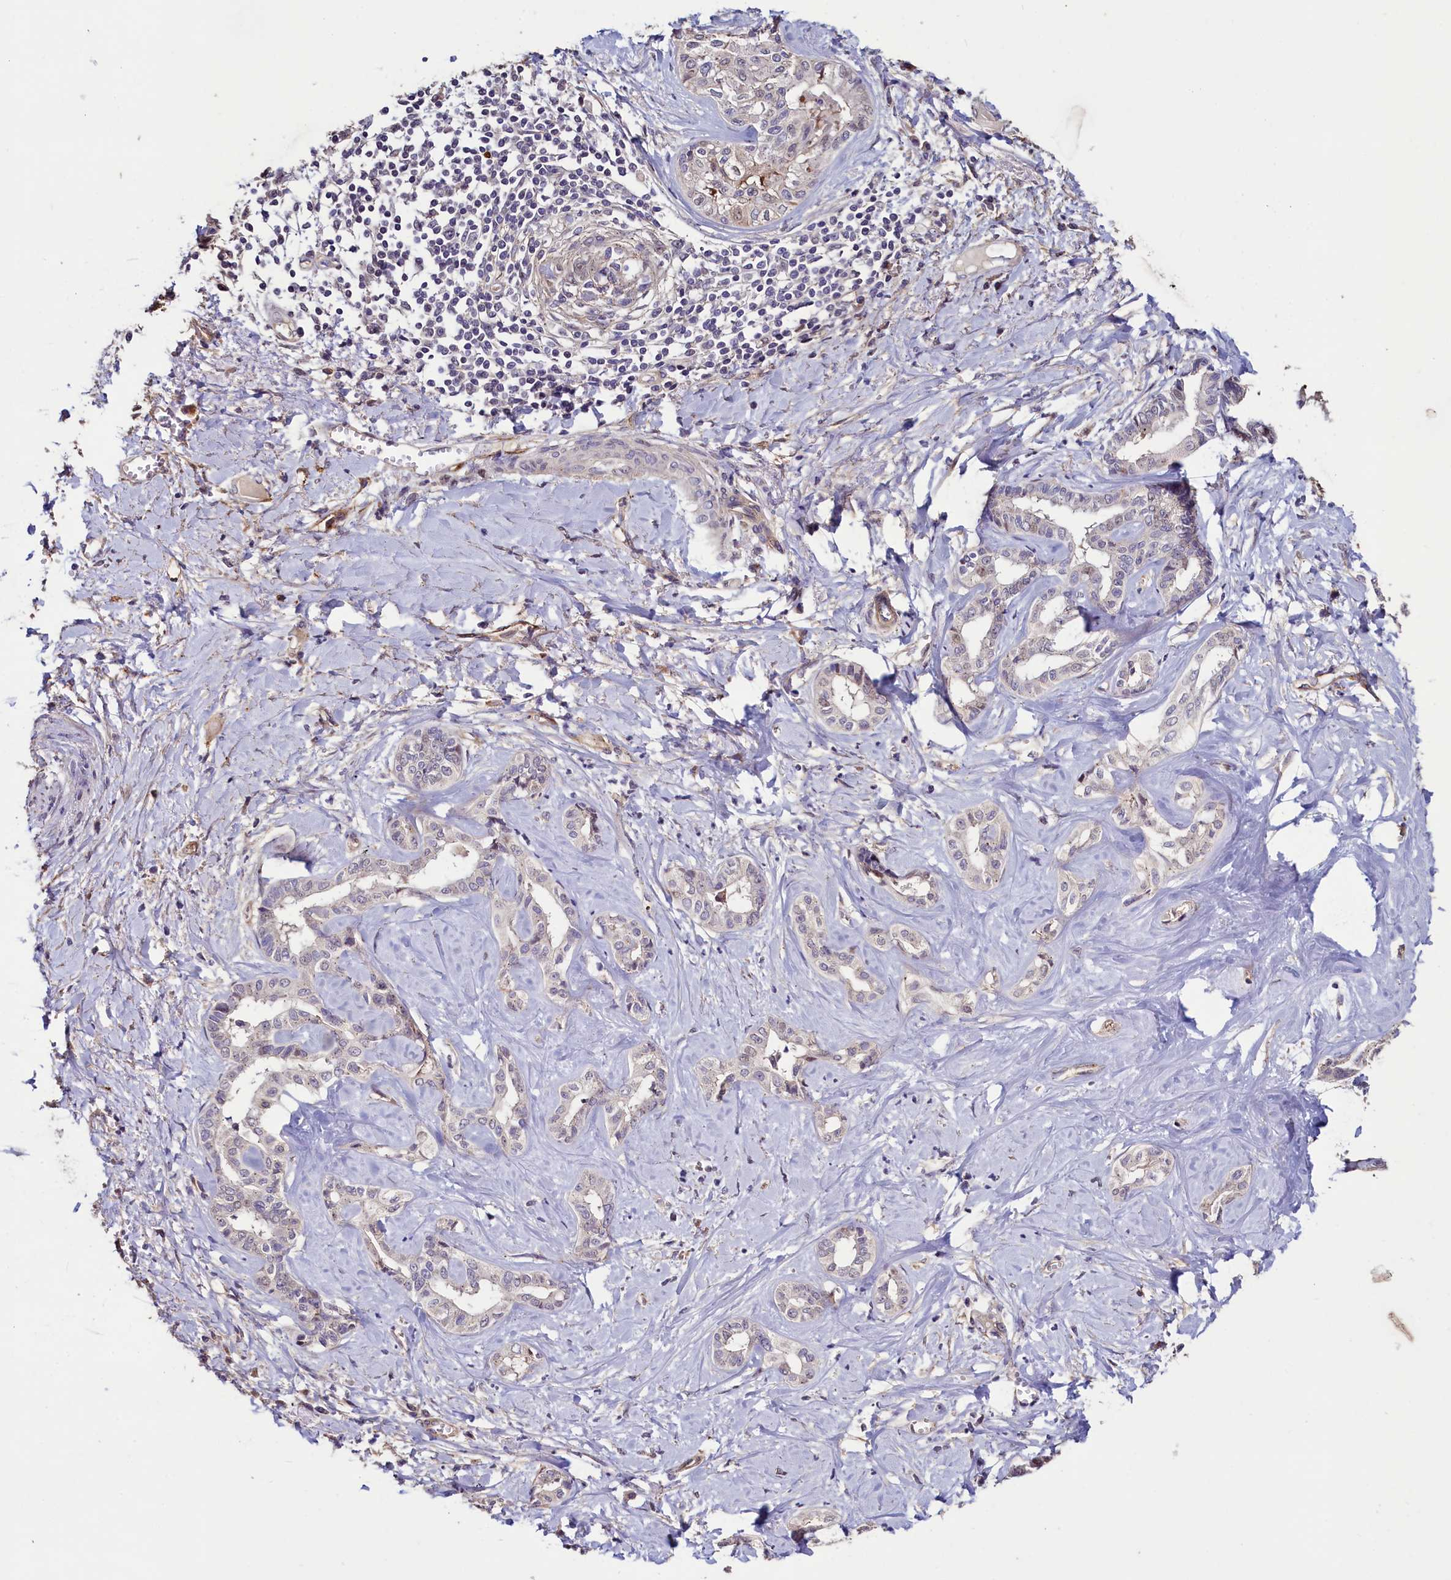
{"staining": {"intensity": "weak", "quantity": "<25%", "location": "cytoplasmic/membranous"}, "tissue": "liver cancer", "cell_type": "Tumor cells", "image_type": "cancer", "snomed": [{"axis": "morphology", "description": "Cholangiocarcinoma"}, {"axis": "topography", "description": "Liver"}], "caption": "A high-resolution photomicrograph shows immunohistochemistry (IHC) staining of liver cancer, which reveals no significant expression in tumor cells.", "gene": "PALM", "patient": {"sex": "female", "age": 77}}